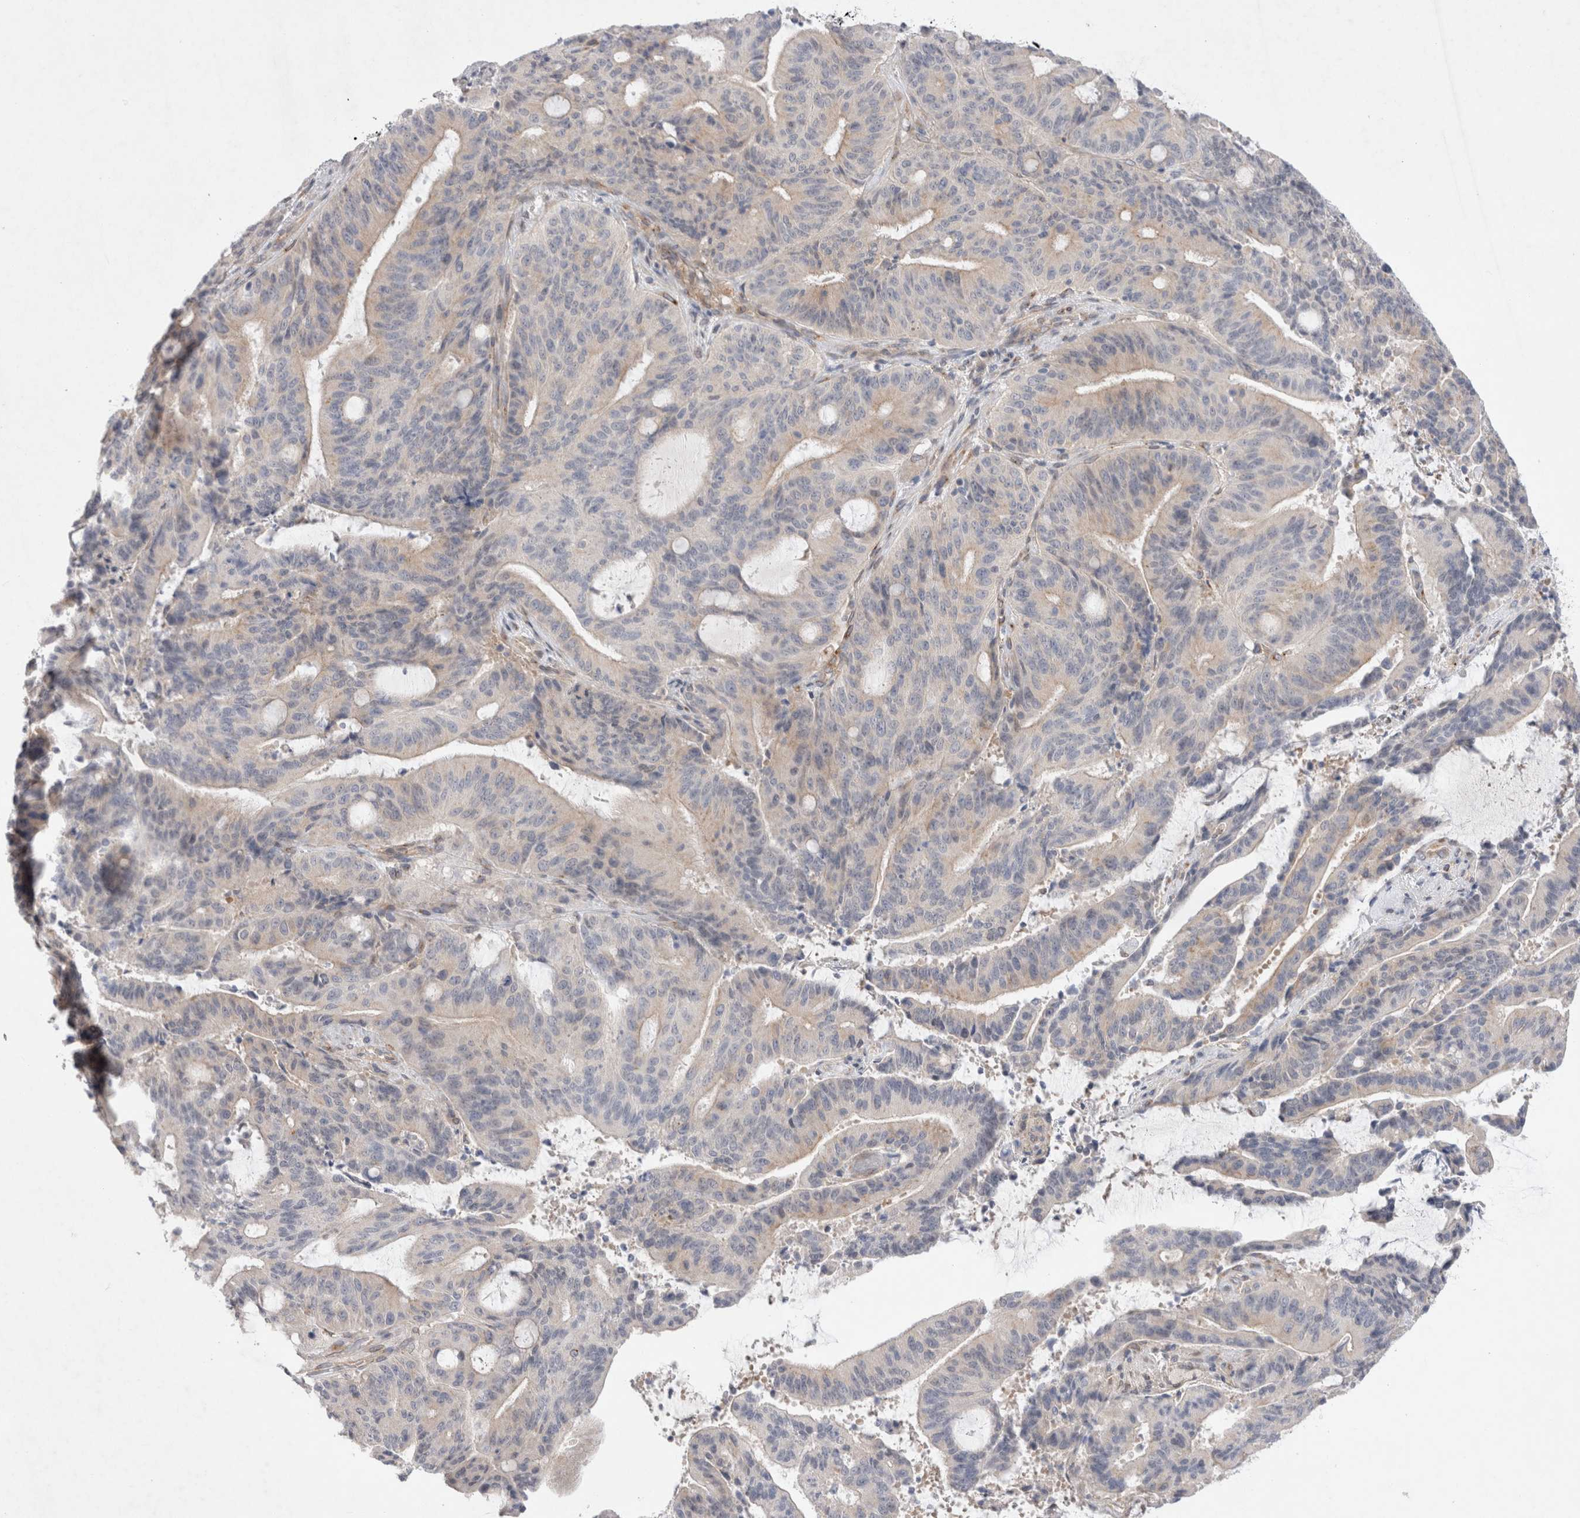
{"staining": {"intensity": "moderate", "quantity": "<25%", "location": "cytoplasmic/membranous"}, "tissue": "liver cancer", "cell_type": "Tumor cells", "image_type": "cancer", "snomed": [{"axis": "morphology", "description": "Normal tissue, NOS"}, {"axis": "morphology", "description": "Cholangiocarcinoma"}, {"axis": "topography", "description": "Liver"}, {"axis": "topography", "description": "Peripheral nerve tissue"}], "caption": "Cholangiocarcinoma (liver) tissue reveals moderate cytoplasmic/membranous staining in about <25% of tumor cells, visualized by immunohistochemistry.", "gene": "BICD2", "patient": {"sex": "female", "age": 73}}